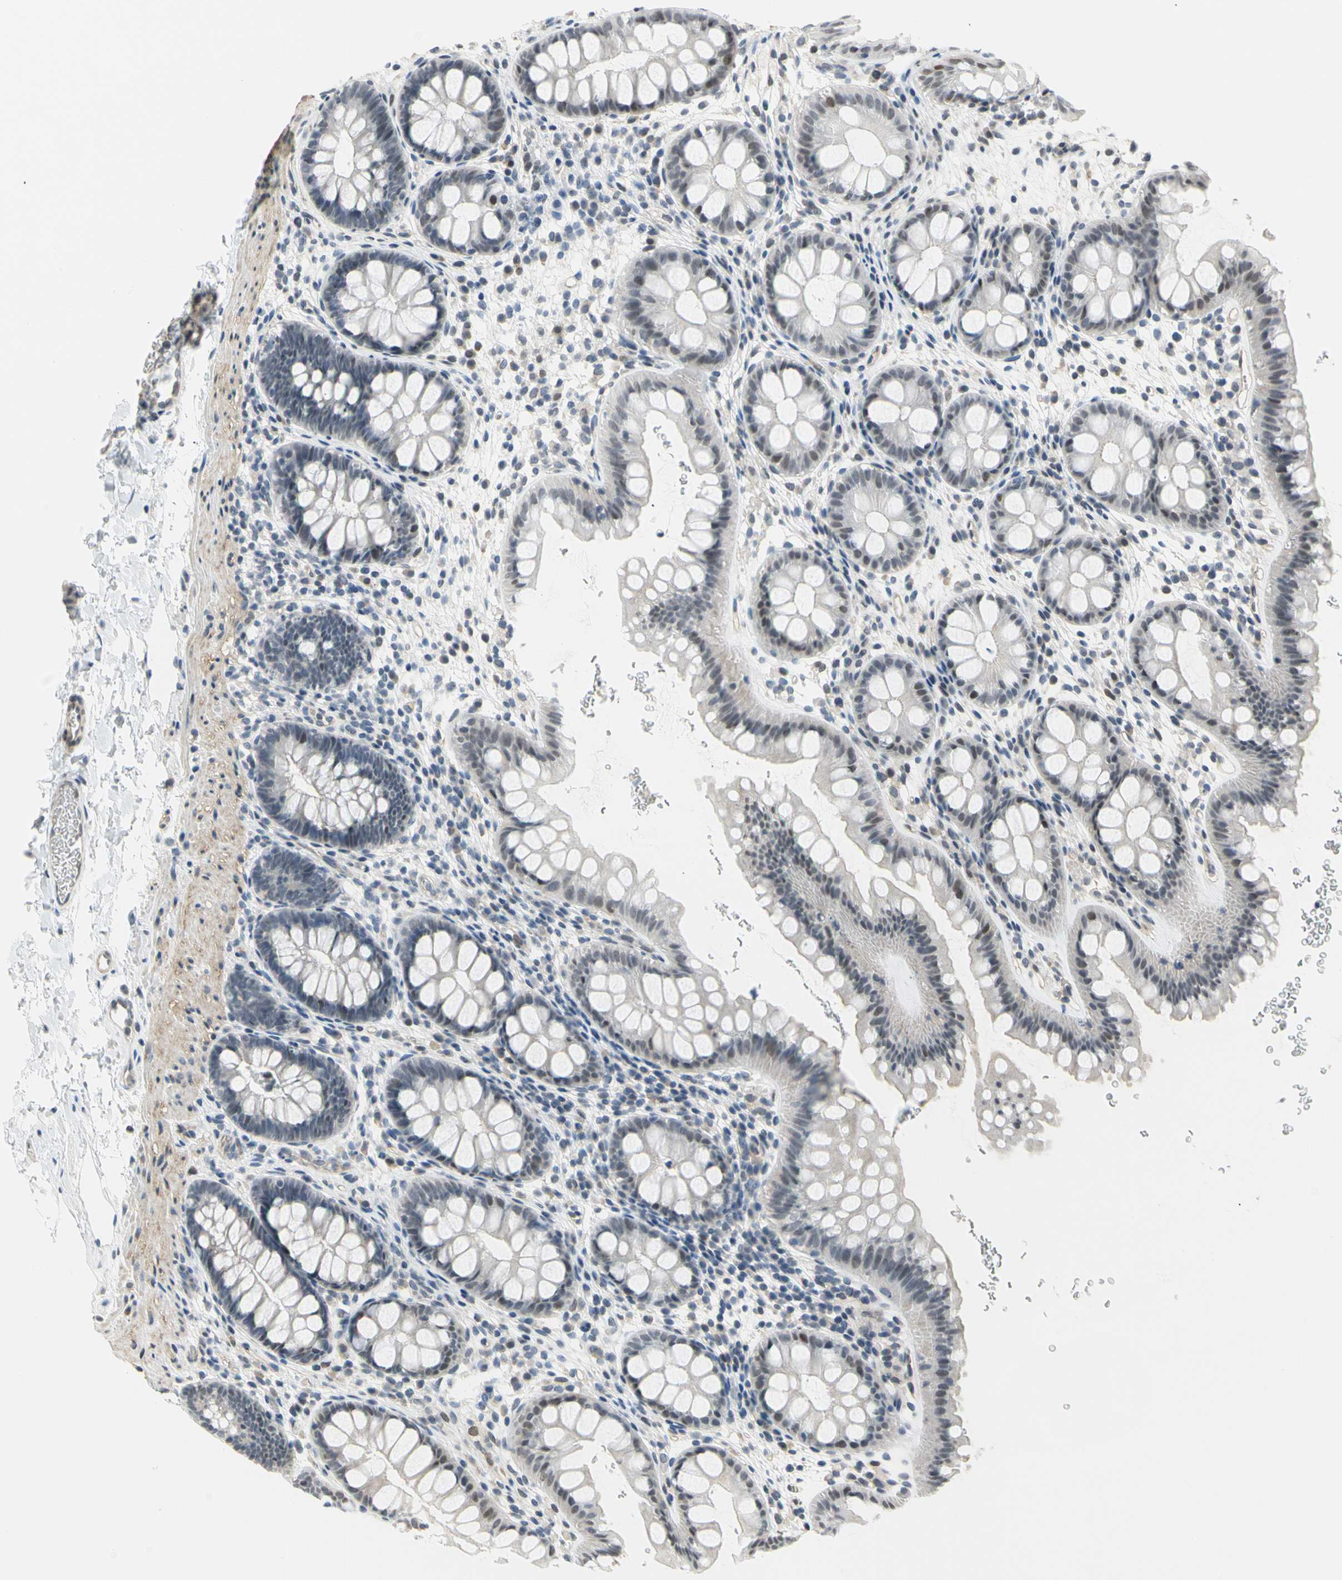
{"staining": {"intensity": "moderate", "quantity": "<25%", "location": "nuclear"}, "tissue": "rectum", "cell_type": "Glandular cells", "image_type": "normal", "snomed": [{"axis": "morphology", "description": "Normal tissue, NOS"}, {"axis": "topography", "description": "Rectum"}], "caption": "DAB (3,3'-diaminobenzidine) immunohistochemical staining of unremarkable human rectum reveals moderate nuclear protein staining in approximately <25% of glandular cells. The staining is performed using DAB (3,3'-diaminobenzidine) brown chromogen to label protein expression. The nuclei are counter-stained blue using hematoxylin.", "gene": "IMPG2", "patient": {"sex": "female", "age": 24}}